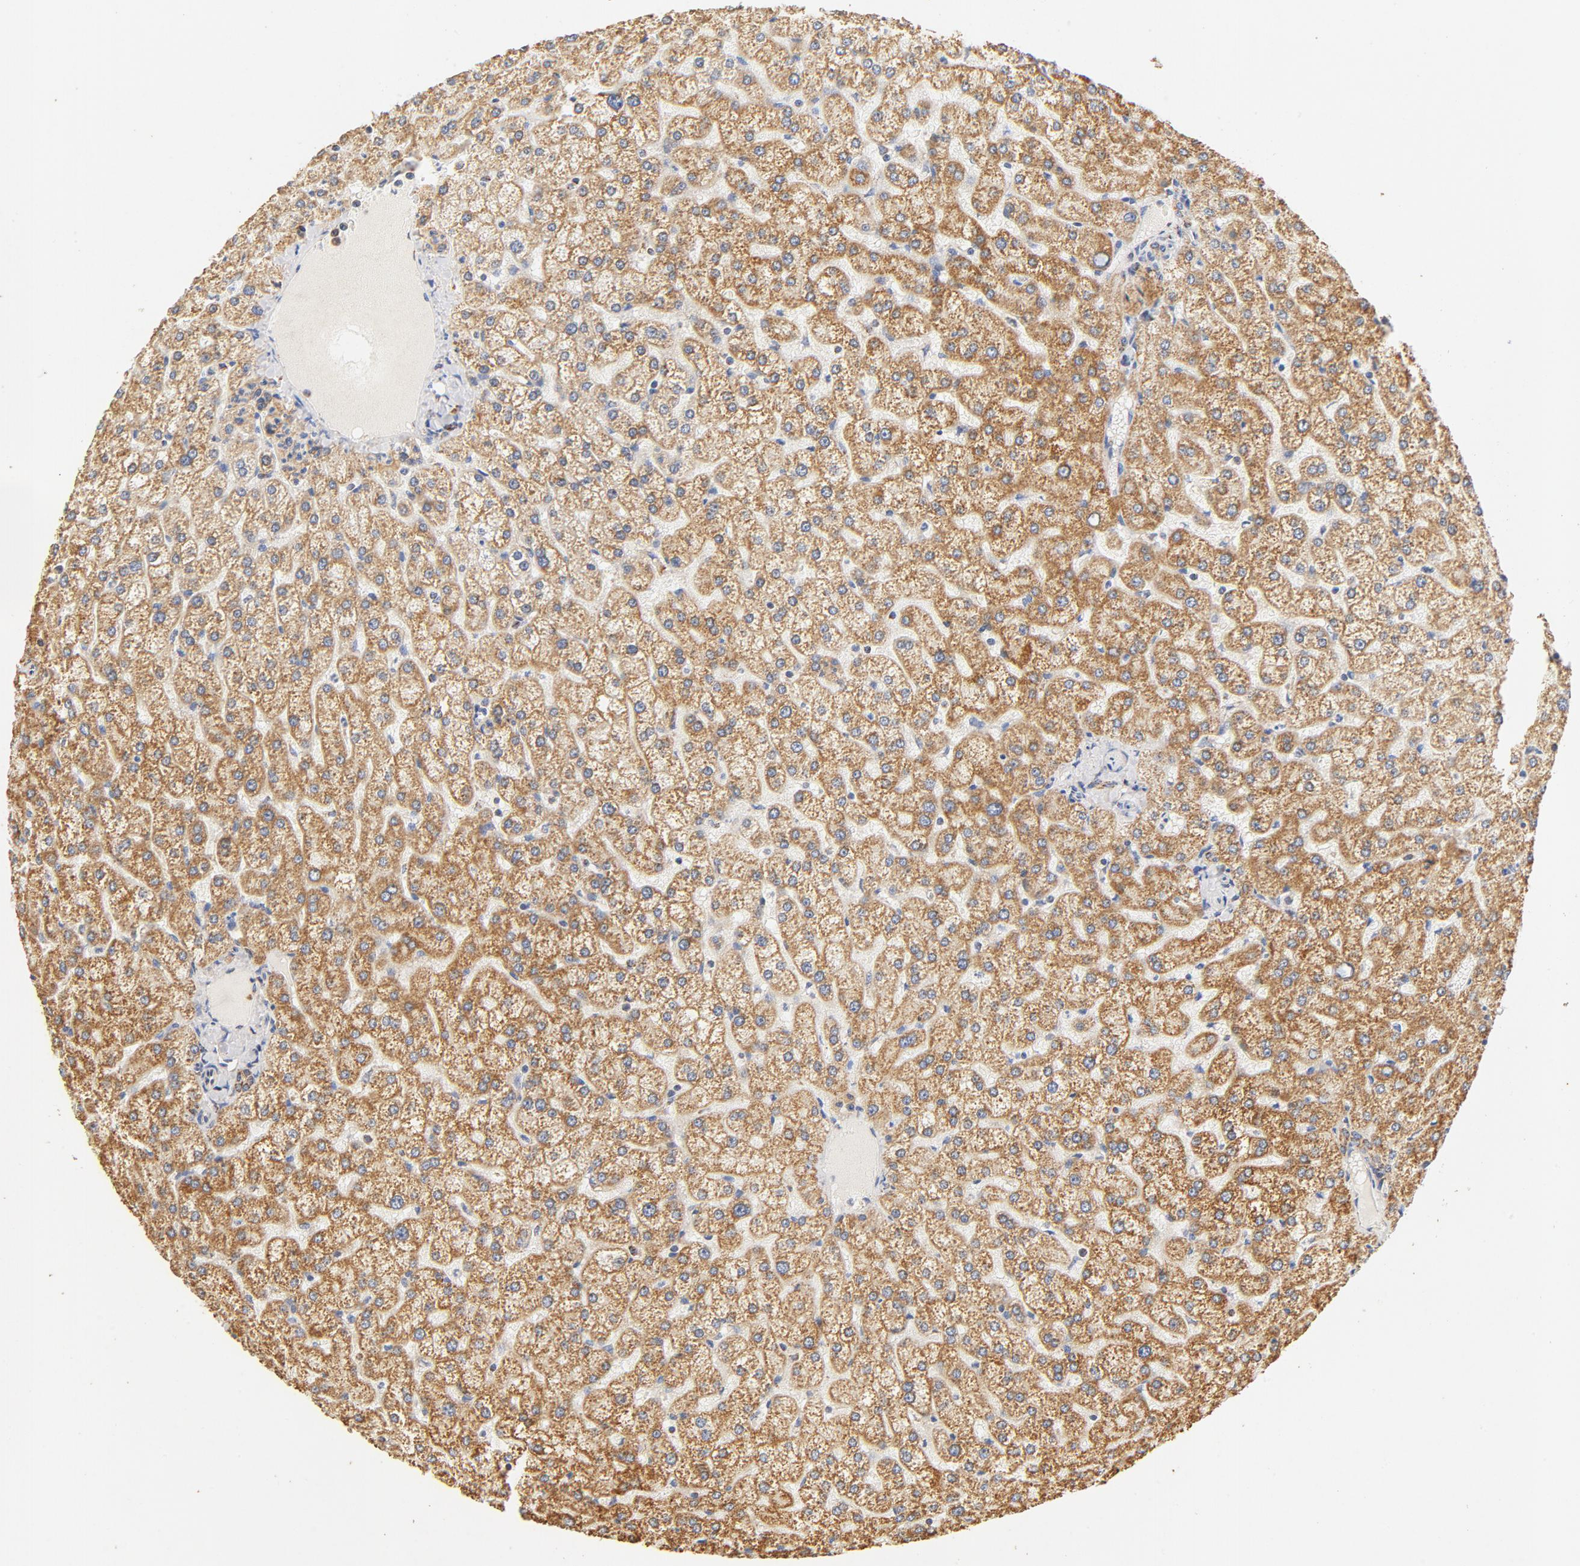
{"staining": {"intensity": "moderate", "quantity": ">75%", "location": "cytoplasmic/membranous"}, "tissue": "liver", "cell_type": "Cholangiocytes", "image_type": "normal", "snomed": [{"axis": "morphology", "description": "Normal tissue, NOS"}, {"axis": "topography", "description": "Liver"}], "caption": "The image exhibits staining of unremarkable liver, revealing moderate cytoplasmic/membranous protein staining (brown color) within cholangiocytes.", "gene": "COX4I1", "patient": {"sex": "female", "age": 32}}